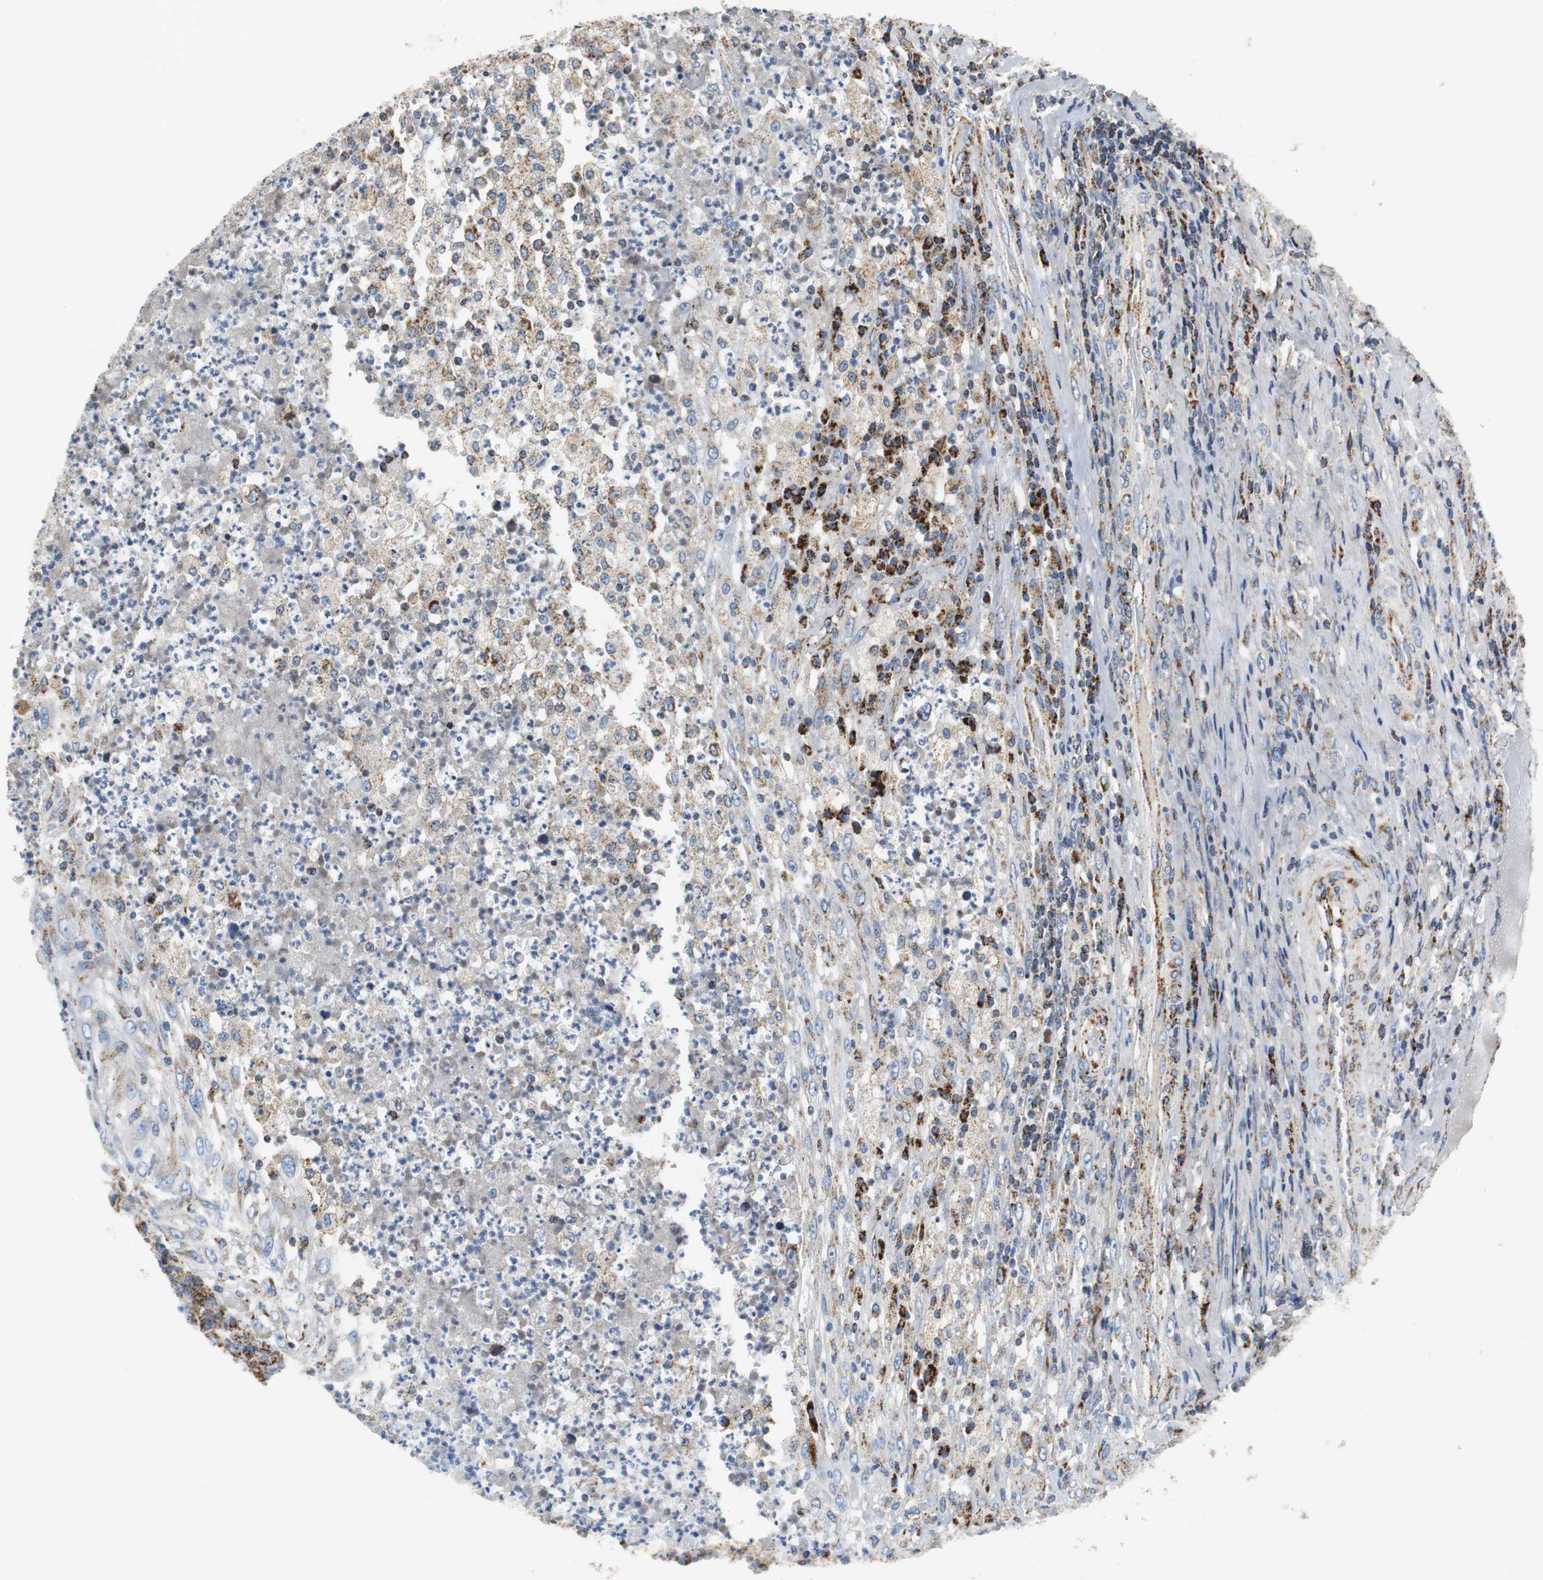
{"staining": {"intensity": "strong", "quantity": "<25%", "location": "cytoplasmic/membranous"}, "tissue": "testis cancer", "cell_type": "Tumor cells", "image_type": "cancer", "snomed": [{"axis": "morphology", "description": "Necrosis, NOS"}, {"axis": "morphology", "description": "Carcinoma, Embryonal, NOS"}, {"axis": "topography", "description": "Testis"}], "caption": "Protein expression analysis of human testis embryonal carcinoma reveals strong cytoplasmic/membranous staining in approximately <25% of tumor cells. (DAB (3,3'-diaminobenzidine) IHC, brown staining for protein, blue staining for nuclei).", "gene": "C1QTNF7", "patient": {"sex": "male", "age": 19}}